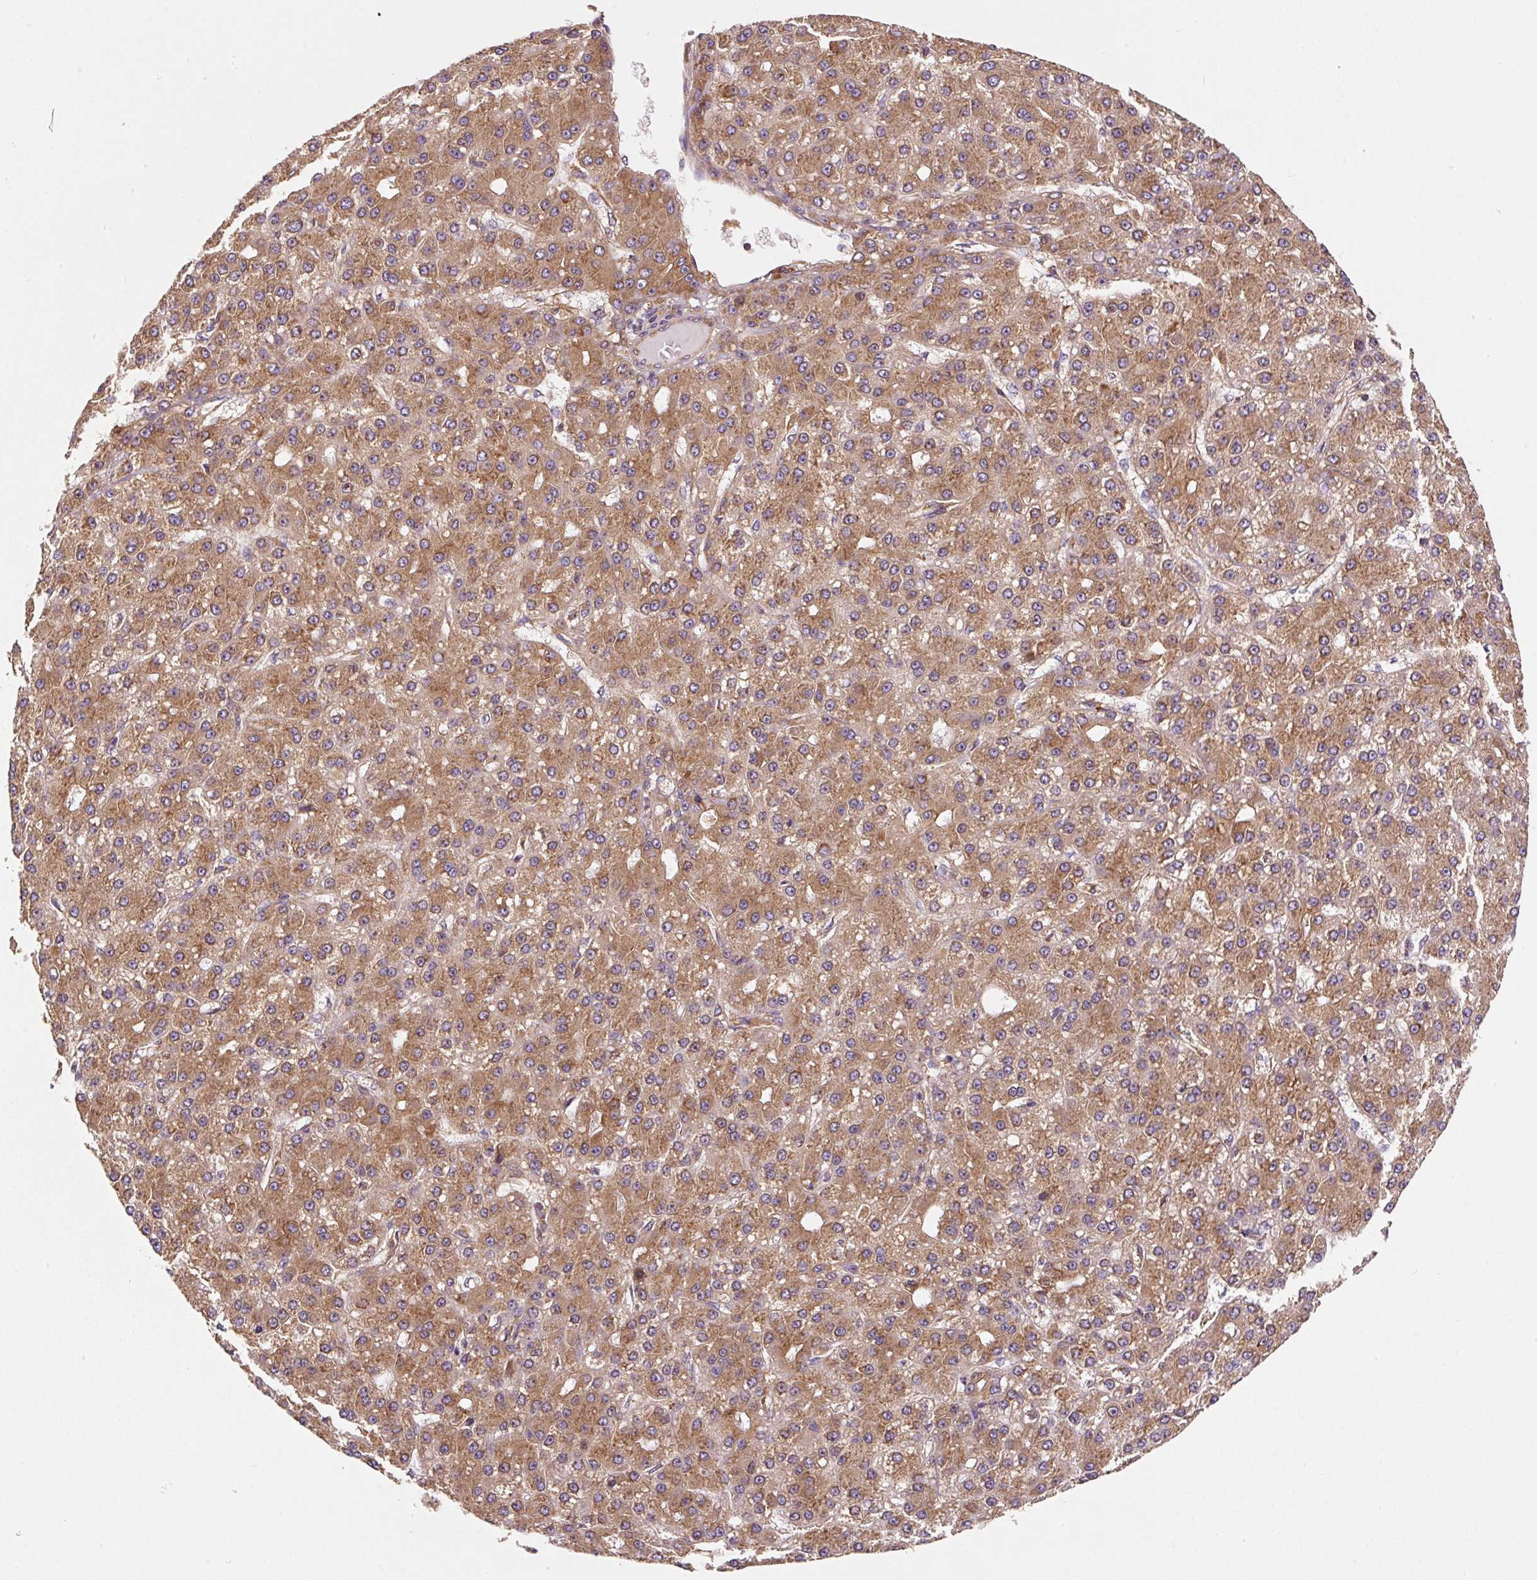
{"staining": {"intensity": "moderate", "quantity": ">75%", "location": "cytoplasmic/membranous"}, "tissue": "liver cancer", "cell_type": "Tumor cells", "image_type": "cancer", "snomed": [{"axis": "morphology", "description": "Carcinoma, Hepatocellular, NOS"}, {"axis": "topography", "description": "Liver"}], "caption": "Moderate cytoplasmic/membranous positivity is appreciated in about >75% of tumor cells in hepatocellular carcinoma (liver).", "gene": "EIF2S2", "patient": {"sex": "male", "age": 67}}